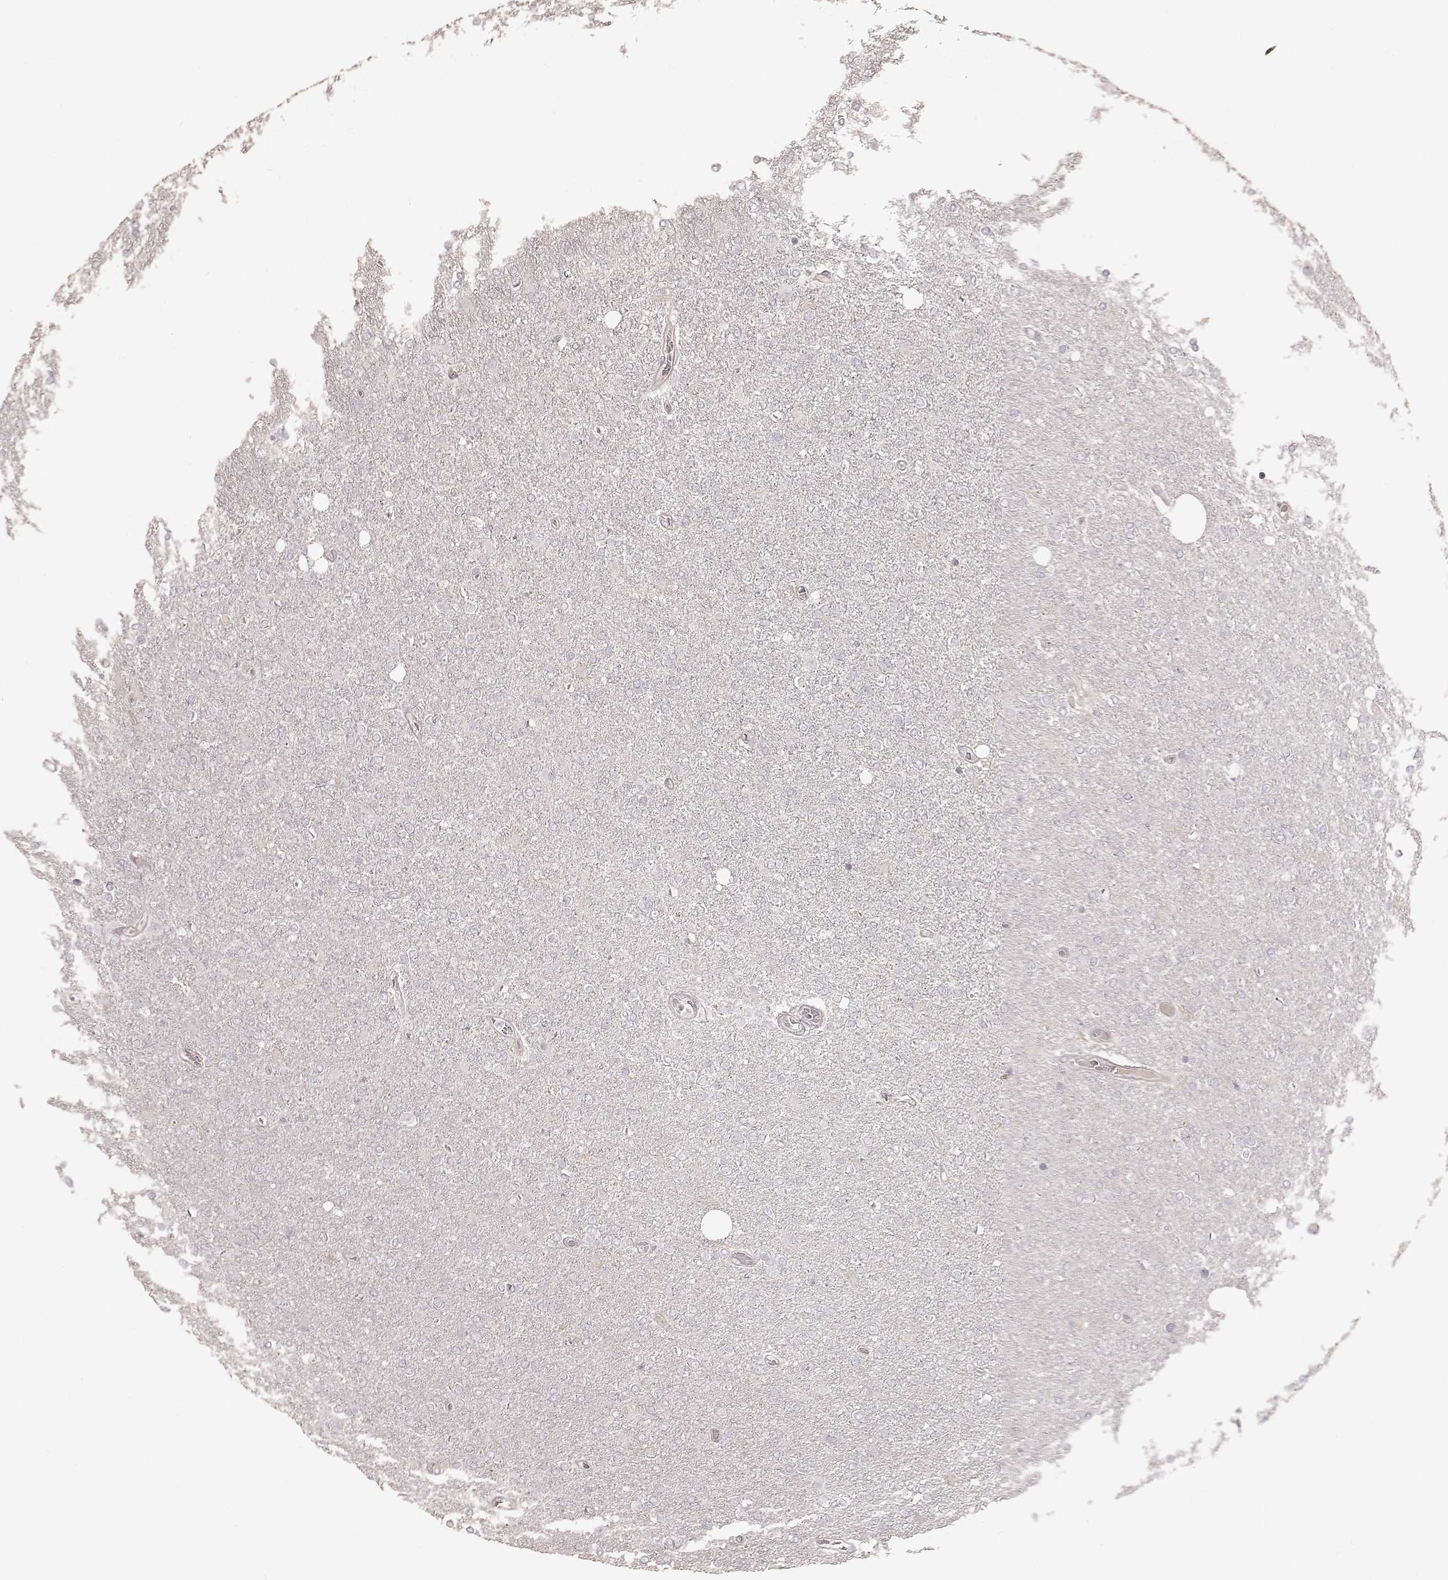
{"staining": {"intensity": "negative", "quantity": "none", "location": "none"}, "tissue": "glioma", "cell_type": "Tumor cells", "image_type": "cancer", "snomed": [{"axis": "morphology", "description": "Glioma, malignant, High grade"}, {"axis": "topography", "description": "Cerebral cortex"}], "caption": "The immunohistochemistry histopathology image has no significant positivity in tumor cells of glioma tissue.", "gene": "KCNJ9", "patient": {"sex": "male", "age": 70}}